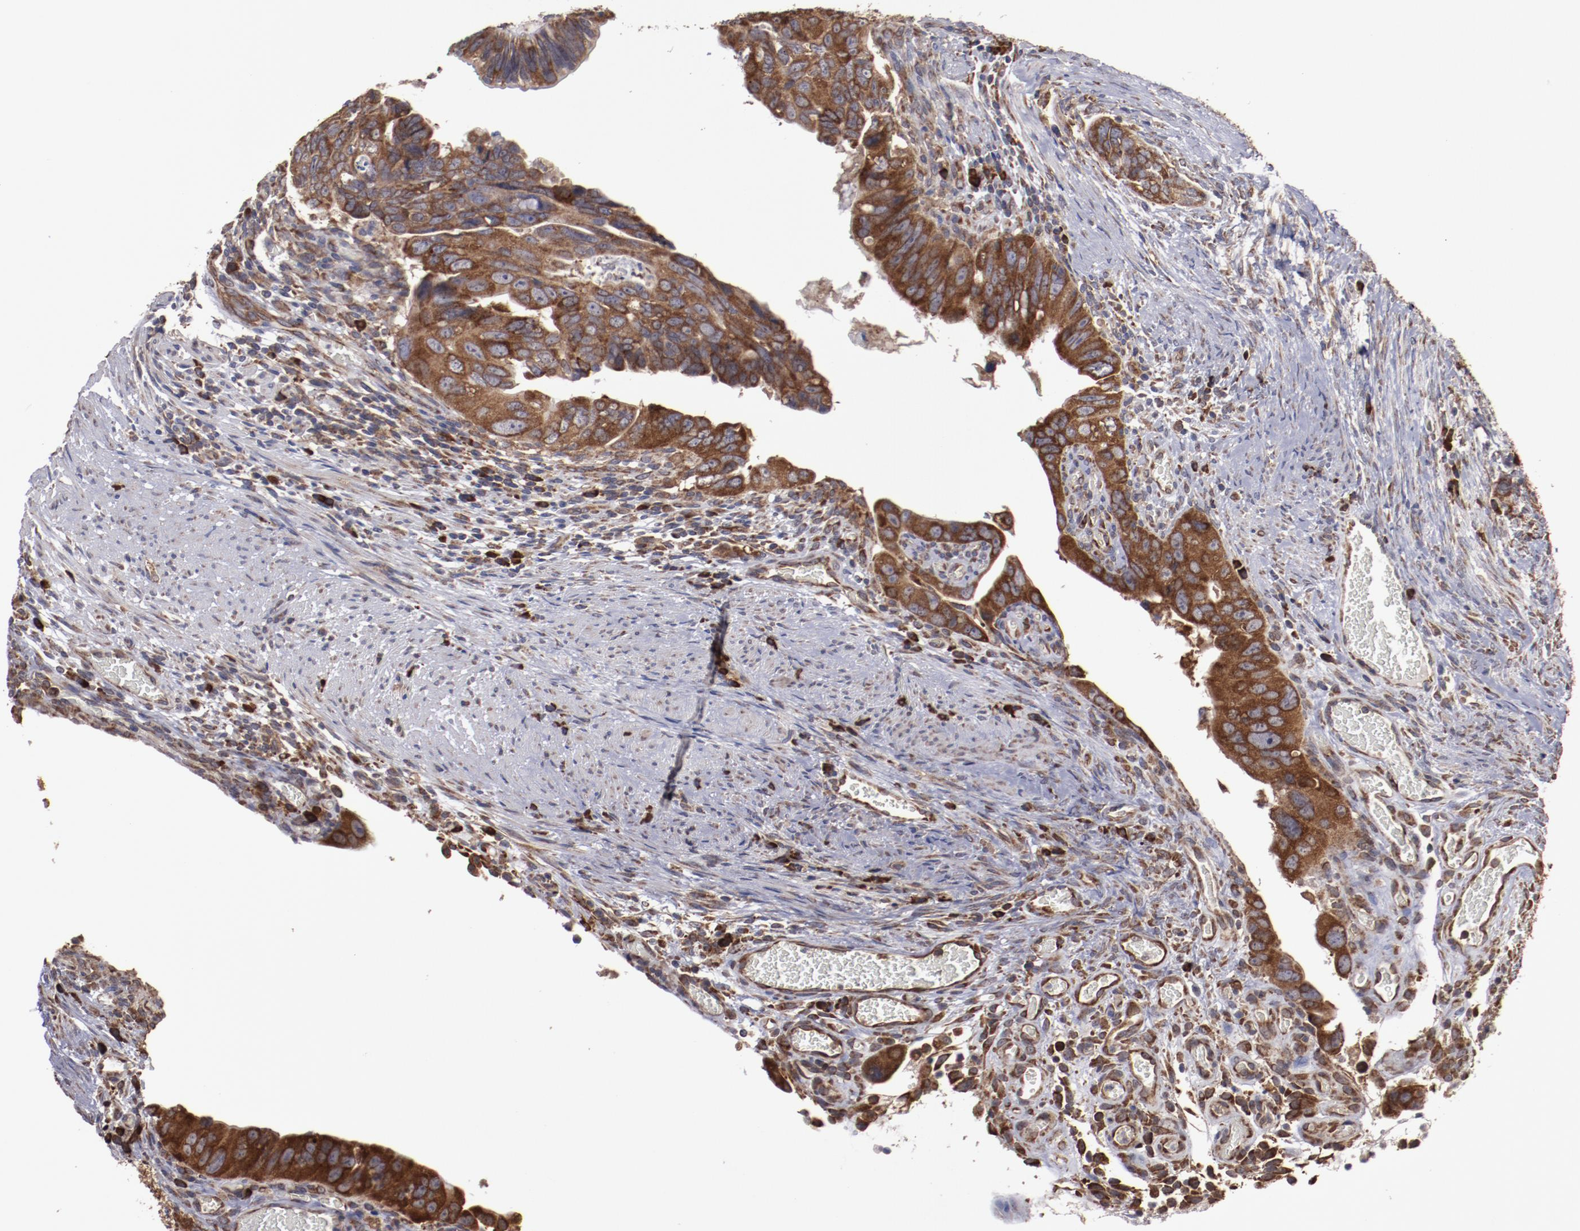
{"staining": {"intensity": "strong", "quantity": ">75%", "location": "cytoplasmic/membranous"}, "tissue": "colorectal cancer", "cell_type": "Tumor cells", "image_type": "cancer", "snomed": [{"axis": "morphology", "description": "Adenocarcinoma, NOS"}, {"axis": "topography", "description": "Rectum"}], "caption": "Tumor cells display strong cytoplasmic/membranous expression in approximately >75% of cells in colorectal adenocarcinoma. (Stains: DAB (3,3'-diaminobenzidine) in brown, nuclei in blue, Microscopy: brightfield microscopy at high magnification).", "gene": "RPS4Y1", "patient": {"sex": "male", "age": 53}}